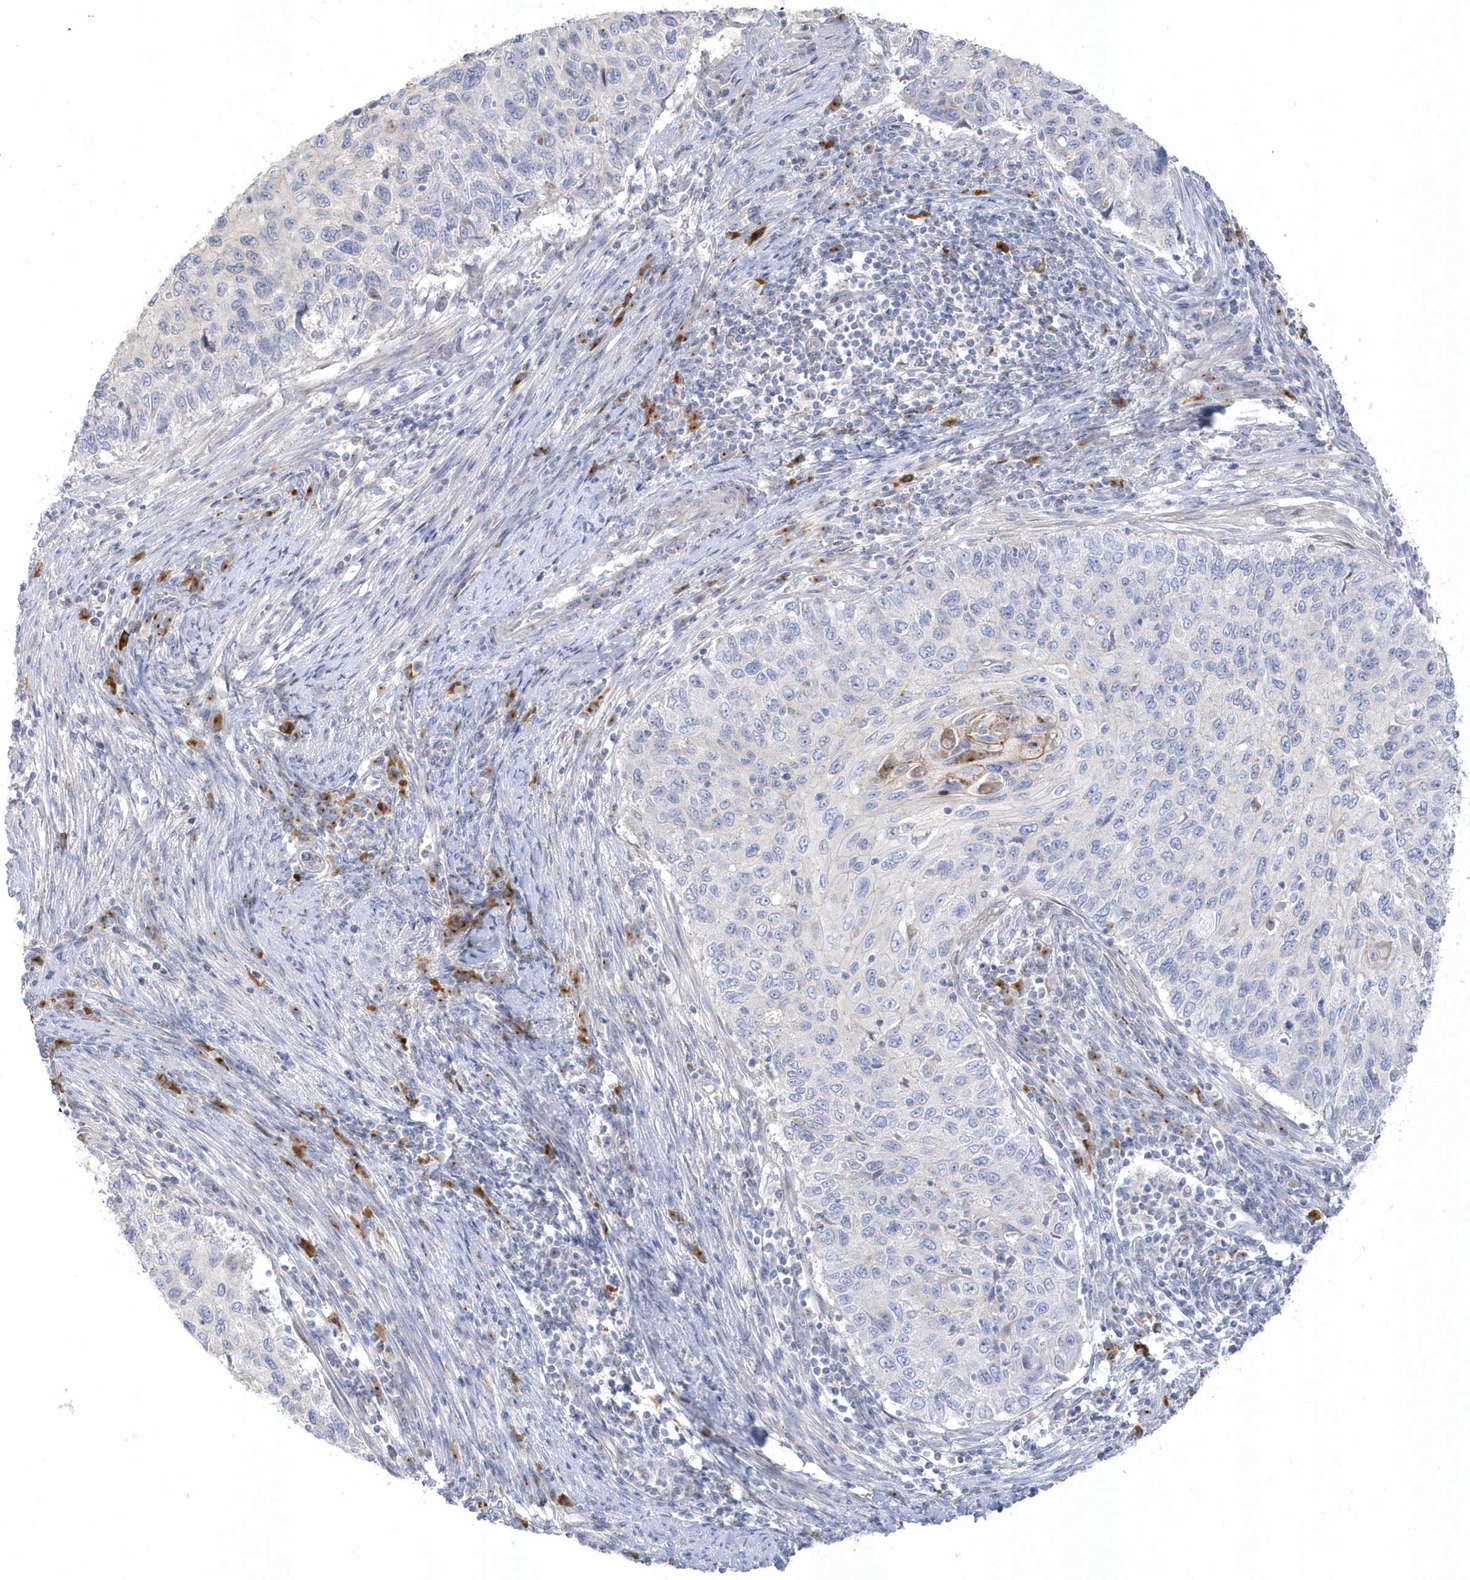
{"staining": {"intensity": "negative", "quantity": "none", "location": "none"}, "tissue": "cervical cancer", "cell_type": "Tumor cells", "image_type": "cancer", "snomed": [{"axis": "morphology", "description": "Squamous cell carcinoma, NOS"}, {"axis": "topography", "description": "Cervix"}], "caption": "An IHC micrograph of squamous cell carcinoma (cervical) is shown. There is no staining in tumor cells of squamous cell carcinoma (cervical).", "gene": "SEMA3D", "patient": {"sex": "female", "age": 70}}